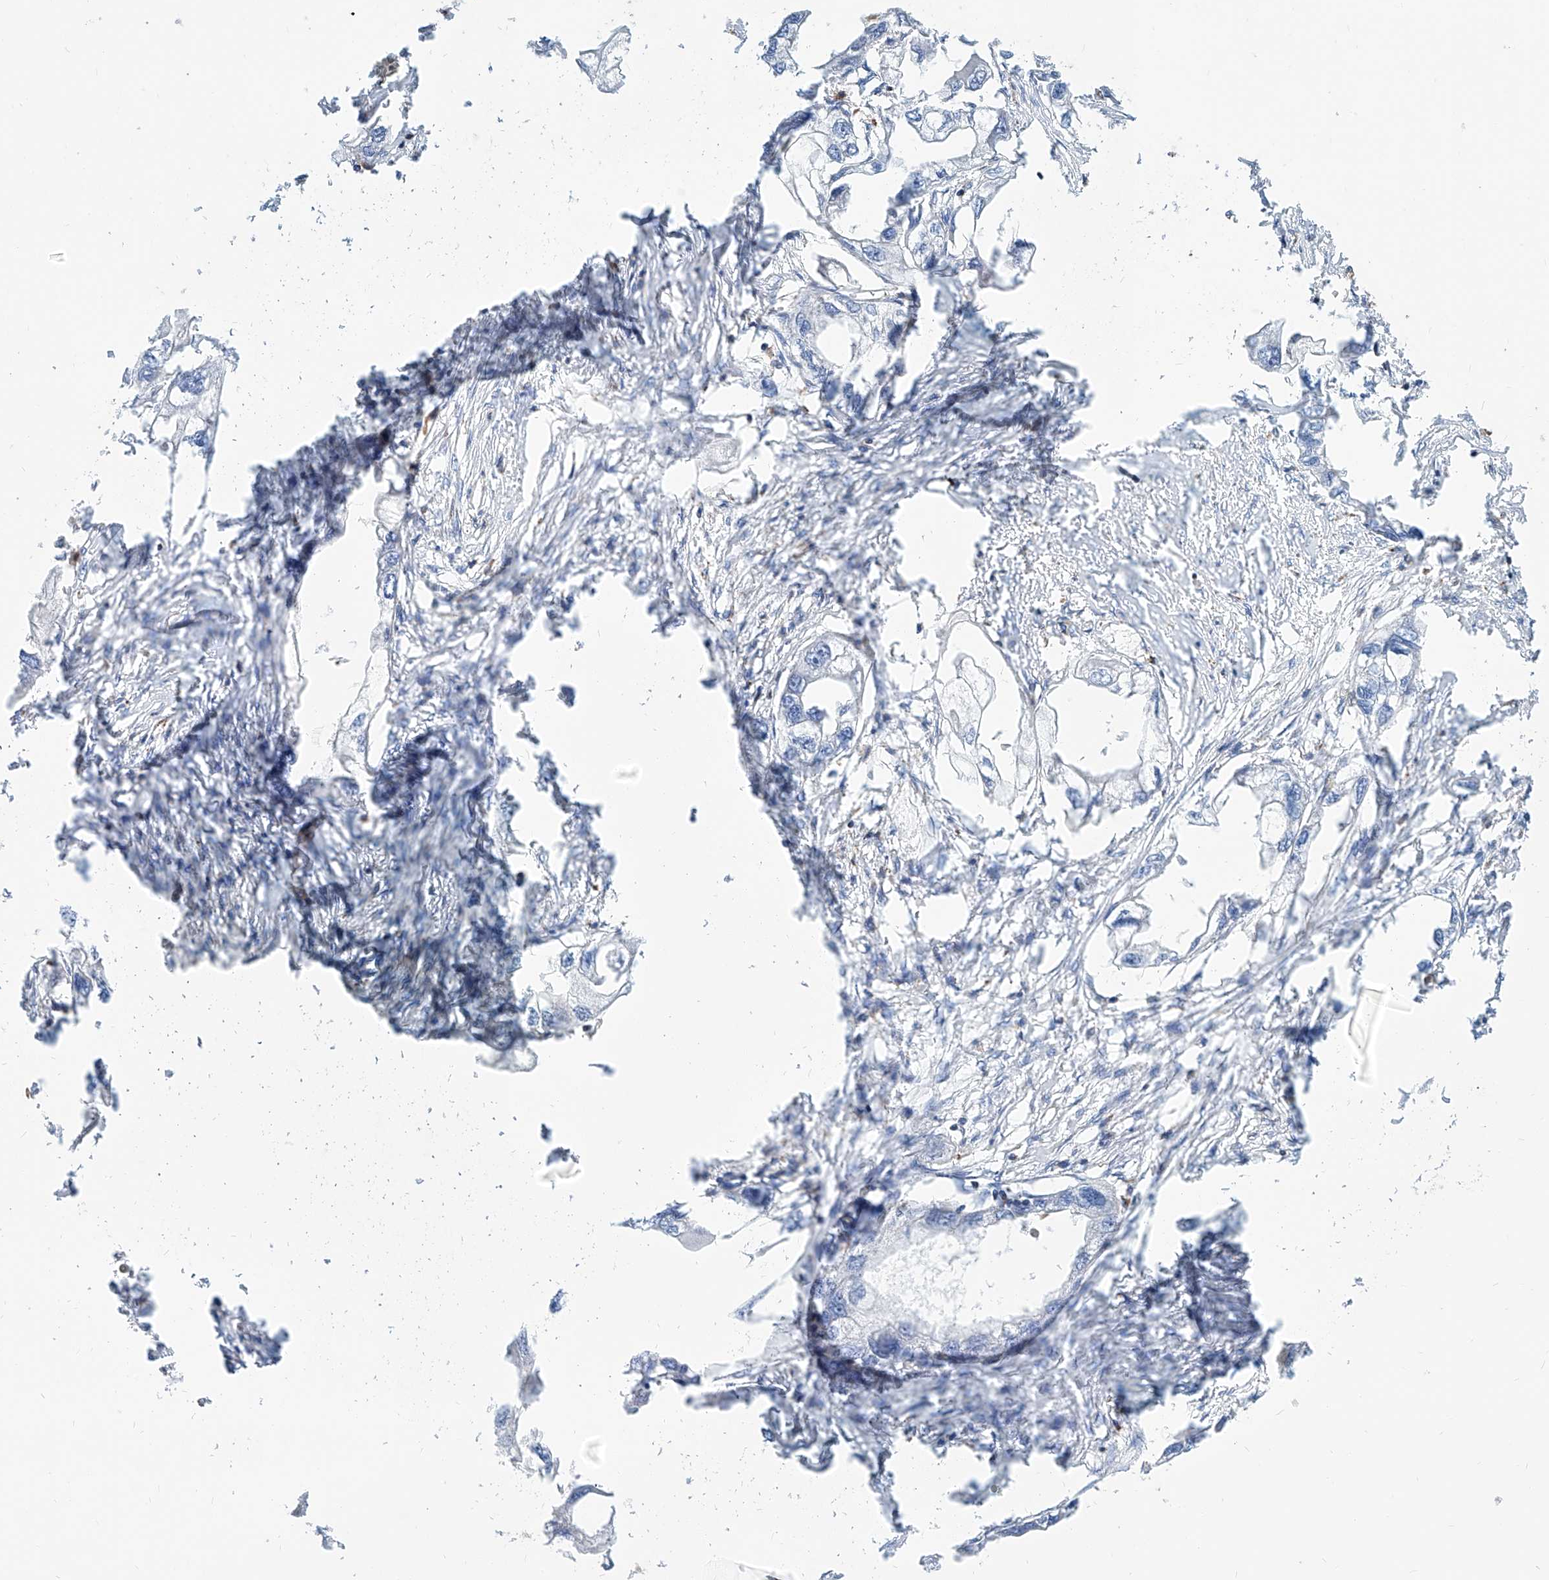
{"staining": {"intensity": "negative", "quantity": "none", "location": "none"}, "tissue": "endometrial cancer", "cell_type": "Tumor cells", "image_type": "cancer", "snomed": [{"axis": "morphology", "description": "Adenocarcinoma, NOS"}, {"axis": "morphology", "description": "Adenocarcinoma, metastatic, NOS"}, {"axis": "topography", "description": "Adipose tissue"}, {"axis": "topography", "description": "Endometrium"}], "caption": "The immunohistochemistry (IHC) image has no significant positivity in tumor cells of endometrial cancer (adenocarcinoma) tissue.", "gene": "CPNE5", "patient": {"sex": "female", "age": 67}}